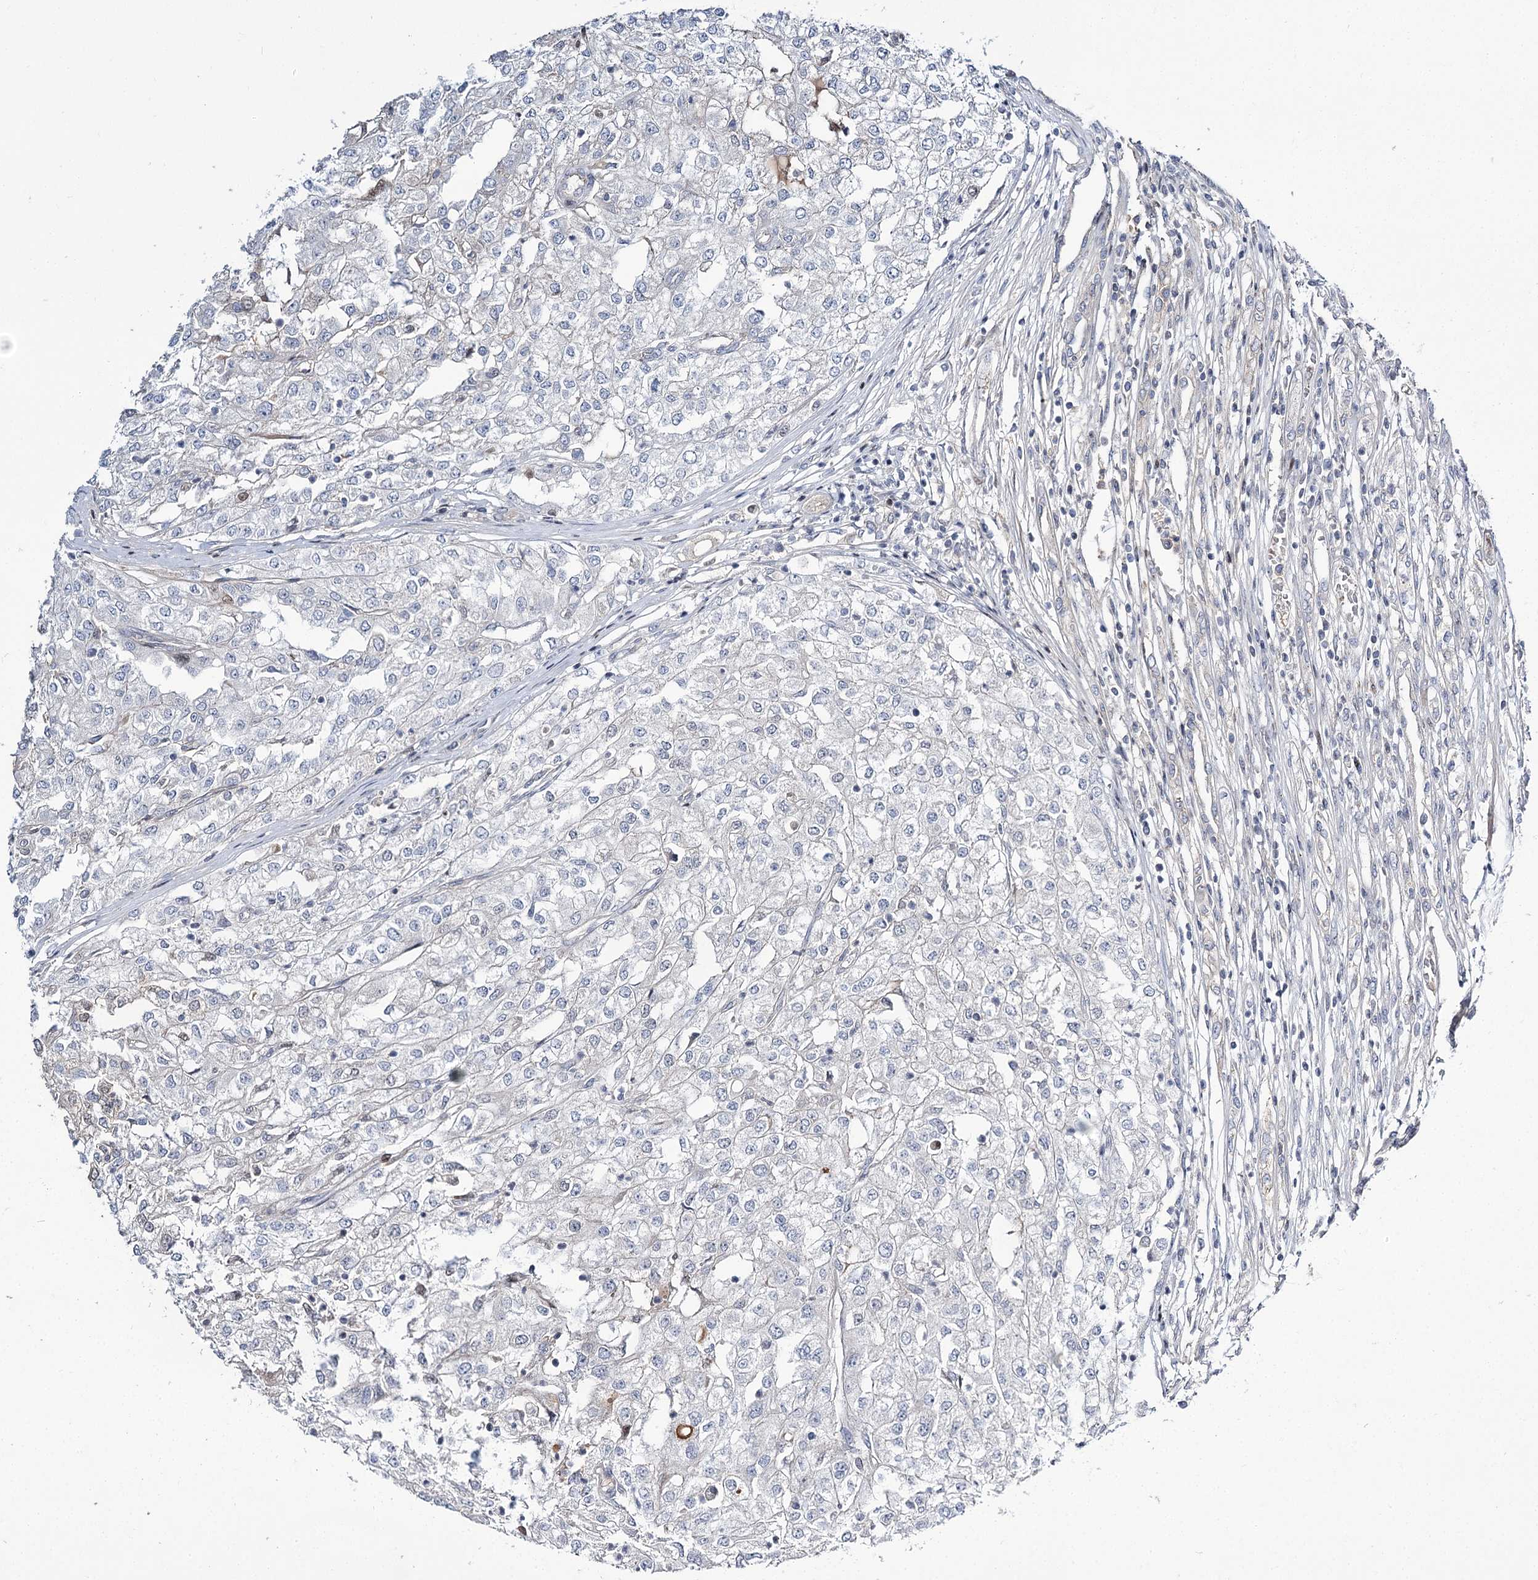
{"staining": {"intensity": "negative", "quantity": "none", "location": "none"}, "tissue": "renal cancer", "cell_type": "Tumor cells", "image_type": "cancer", "snomed": [{"axis": "morphology", "description": "Adenocarcinoma, NOS"}, {"axis": "topography", "description": "Kidney"}], "caption": "The micrograph displays no significant positivity in tumor cells of renal cancer (adenocarcinoma).", "gene": "ITFG2", "patient": {"sex": "female", "age": 54}}